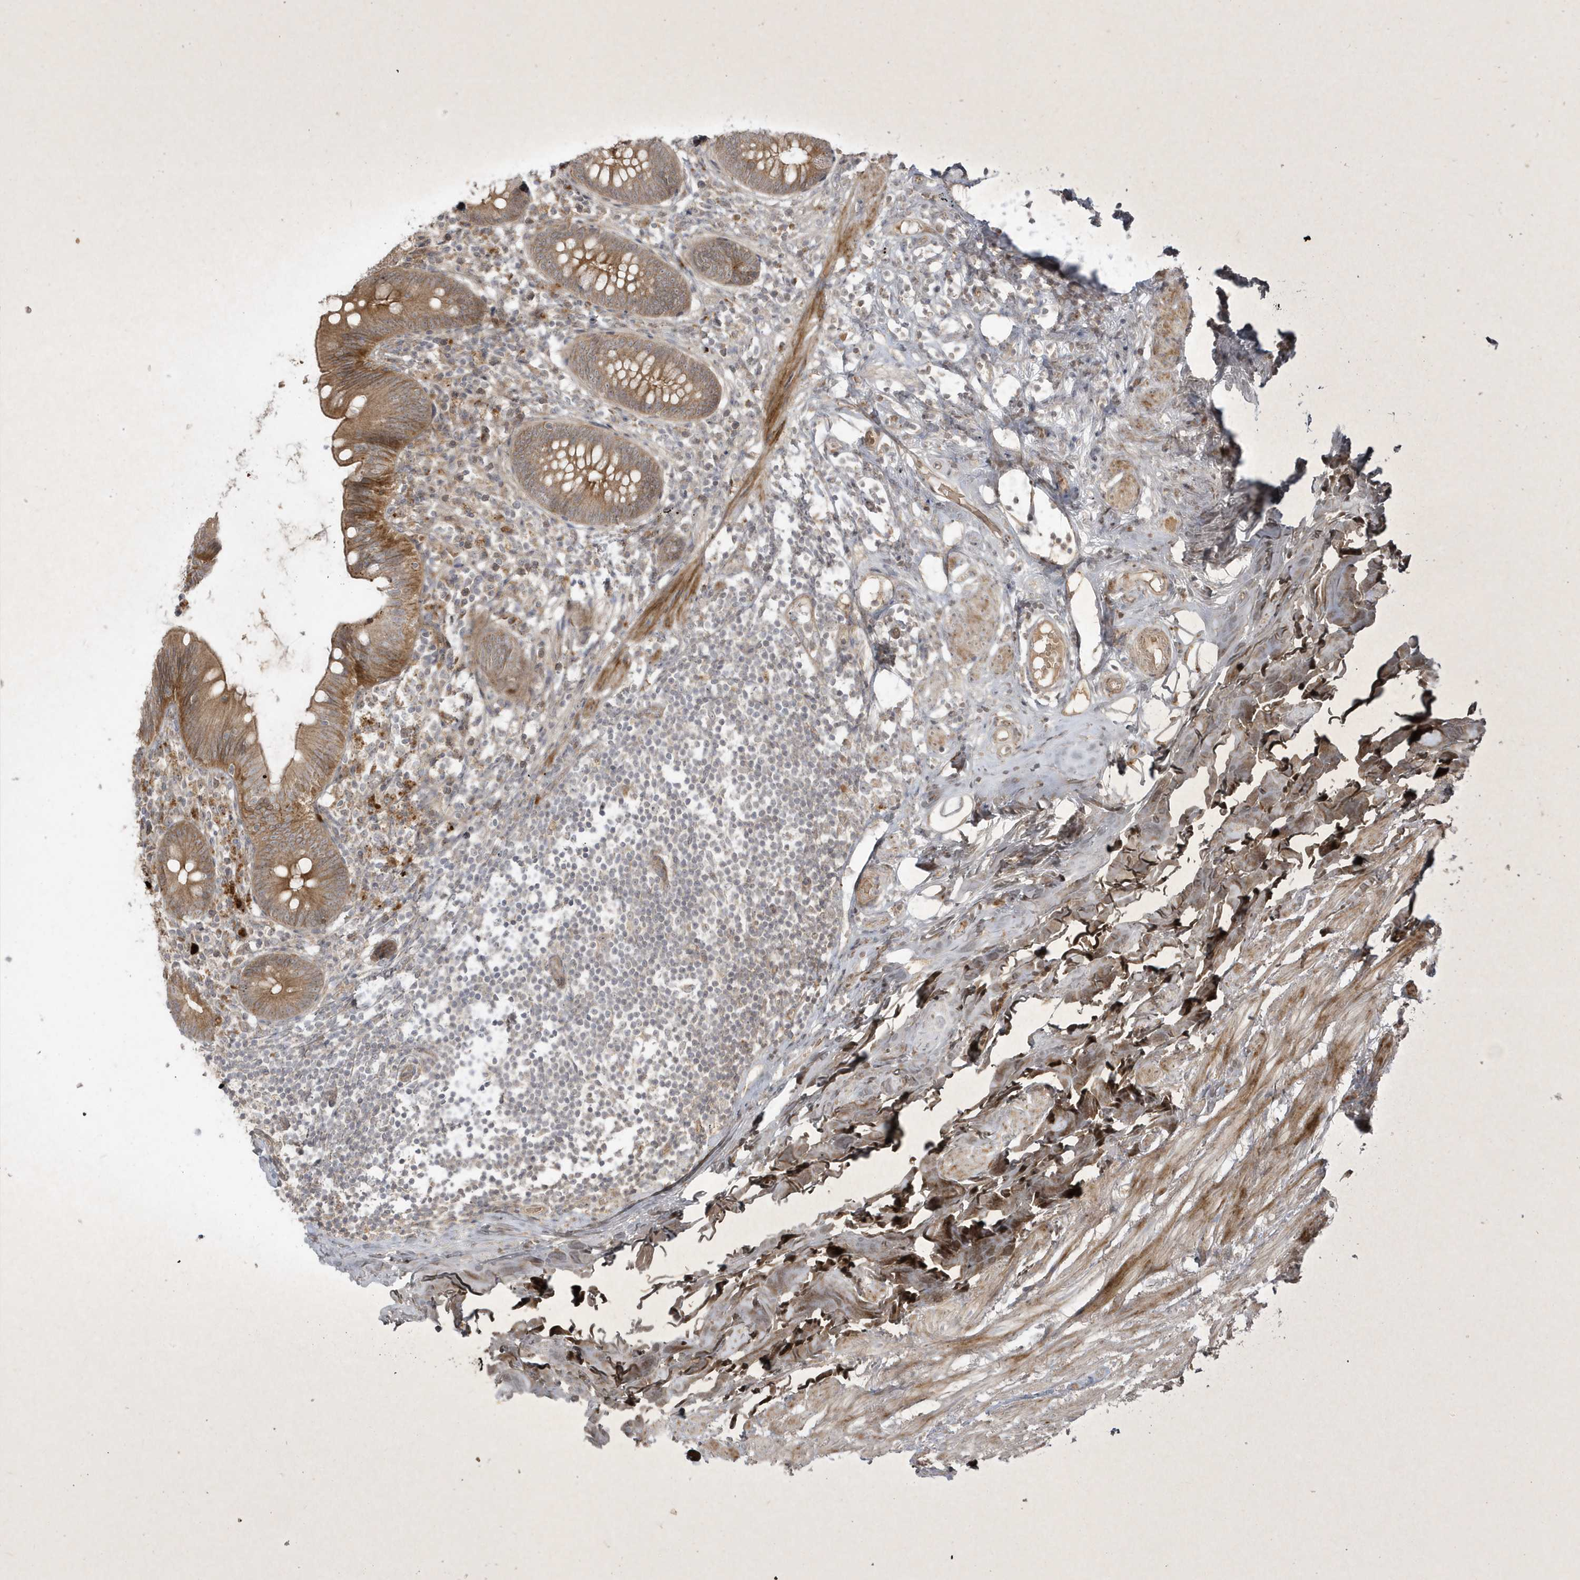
{"staining": {"intensity": "strong", "quantity": "<25%", "location": "cytoplasmic/membranous"}, "tissue": "appendix", "cell_type": "Glandular cells", "image_type": "normal", "snomed": [{"axis": "morphology", "description": "Normal tissue, NOS"}, {"axis": "topography", "description": "Appendix"}], "caption": "An image of human appendix stained for a protein reveals strong cytoplasmic/membranous brown staining in glandular cells. (Stains: DAB in brown, nuclei in blue, Microscopy: brightfield microscopy at high magnification).", "gene": "FAM83C", "patient": {"sex": "female", "age": 62}}